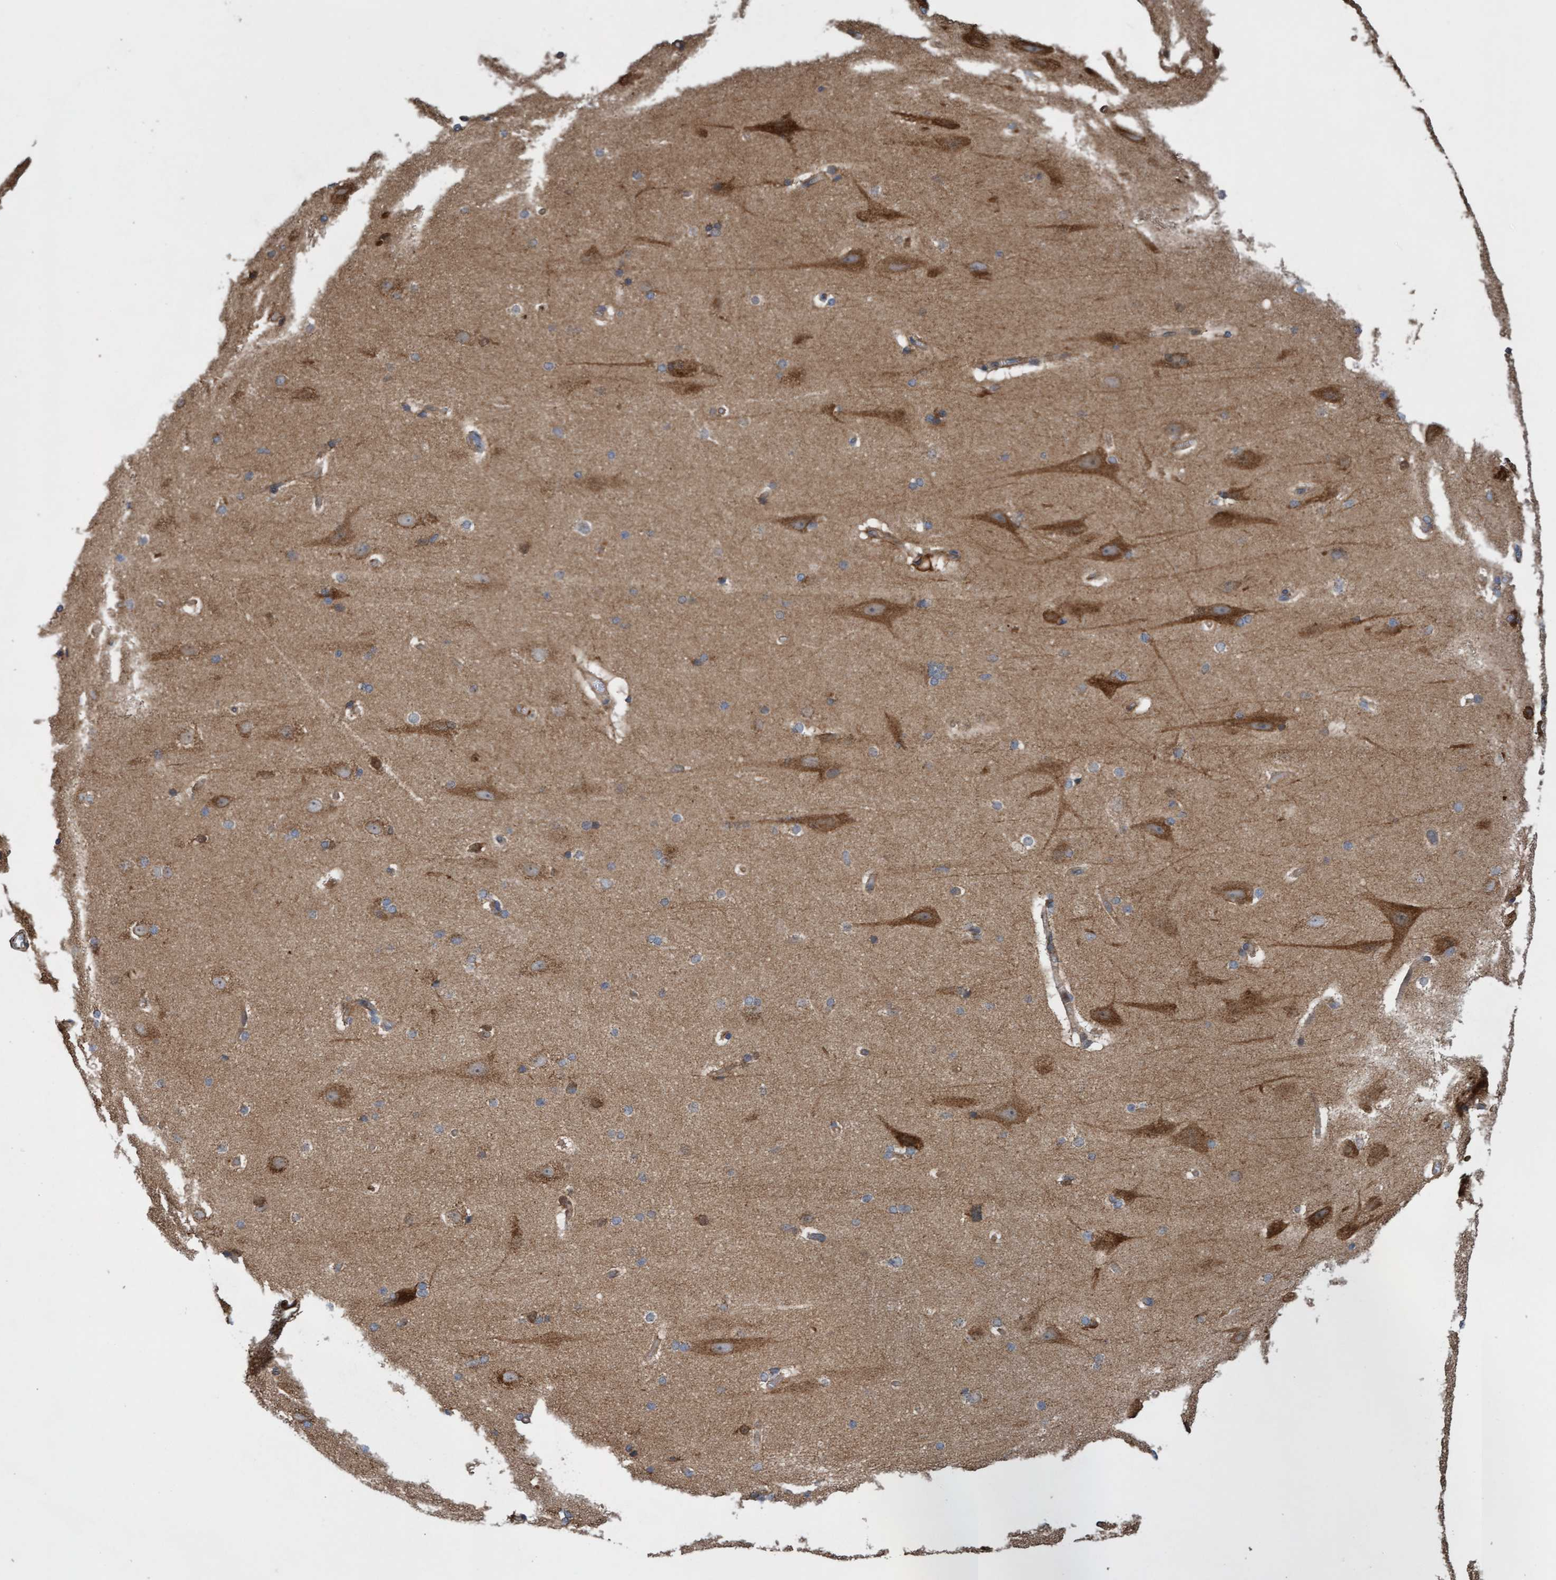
{"staining": {"intensity": "moderate", "quantity": "25%-75%", "location": "cytoplasmic/membranous"}, "tissue": "cerebral cortex", "cell_type": "Endothelial cells", "image_type": "normal", "snomed": [{"axis": "morphology", "description": "Normal tissue, NOS"}, {"axis": "topography", "description": "Cerebral cortex"}, {"axis": "topography", "description": "Hippocampus"}], "caption": "About 25%-75% of endothelial cells in normal human cerebral cortex show moderate cytoplasmic/membranous protein staining as visualized by brown immunohistochemical staining.", "gene": "ITFG1", "patient": {"sex": "female", "age": 19}}